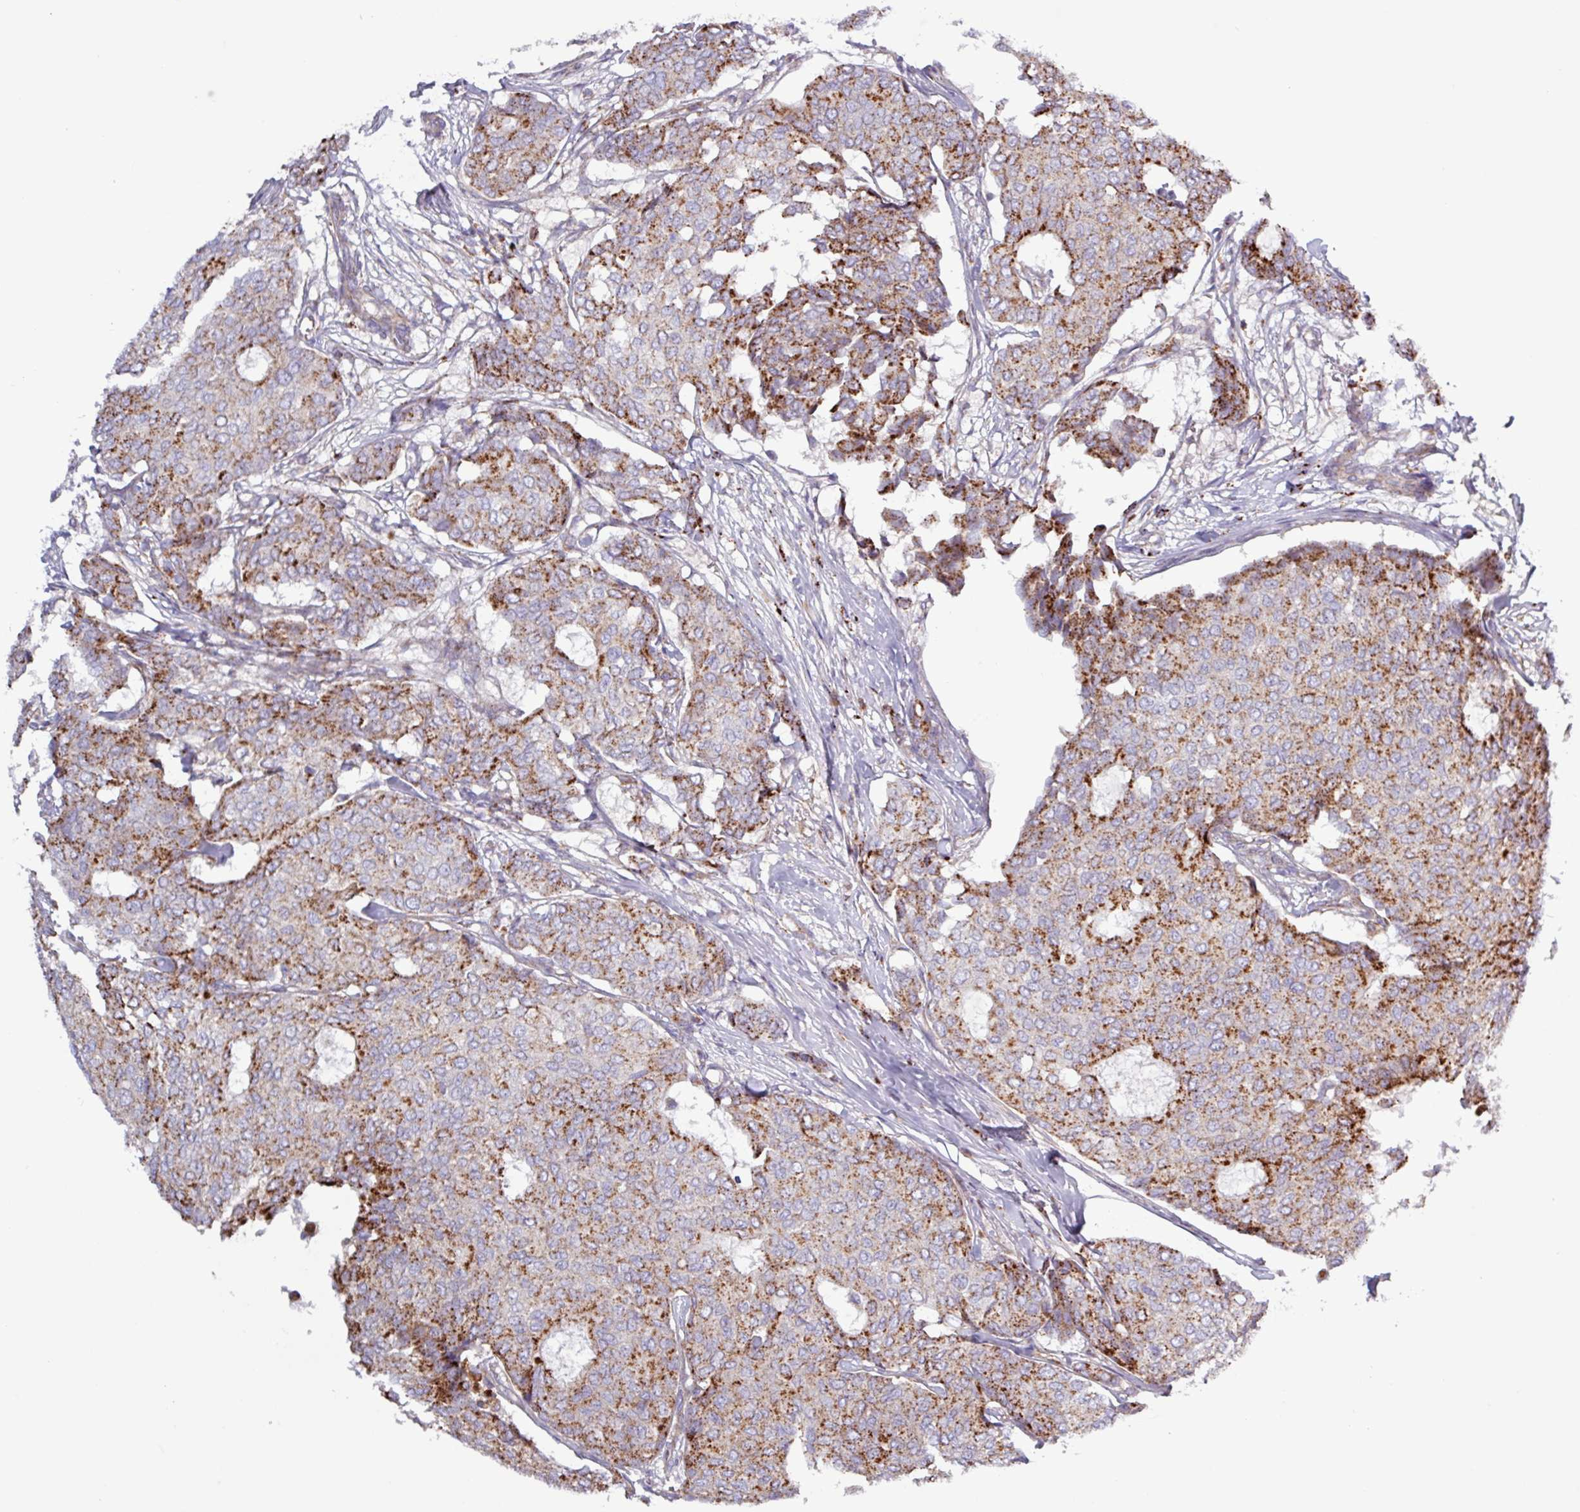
{"staining": {"intensity": "moderate", "quantity": ">75%", "location": "cytoplasmic/membranous"}, "tissue": "breast cancer", "cell_type": "Tumor cells", "image_type": "cancer", "snomed": [{"axis": "morphology", "description": "Duct carcinoma"}, {"axis": "topography", "description": "Breast"}], "caption": "Protein staining reveals moderate cytoplasmic/membranous positivity in approximately >75% of tumor cells in breast intraductal carcinoma.", "gene": "AMIGO2", "patient": {"sex": "female", "age": 75}}